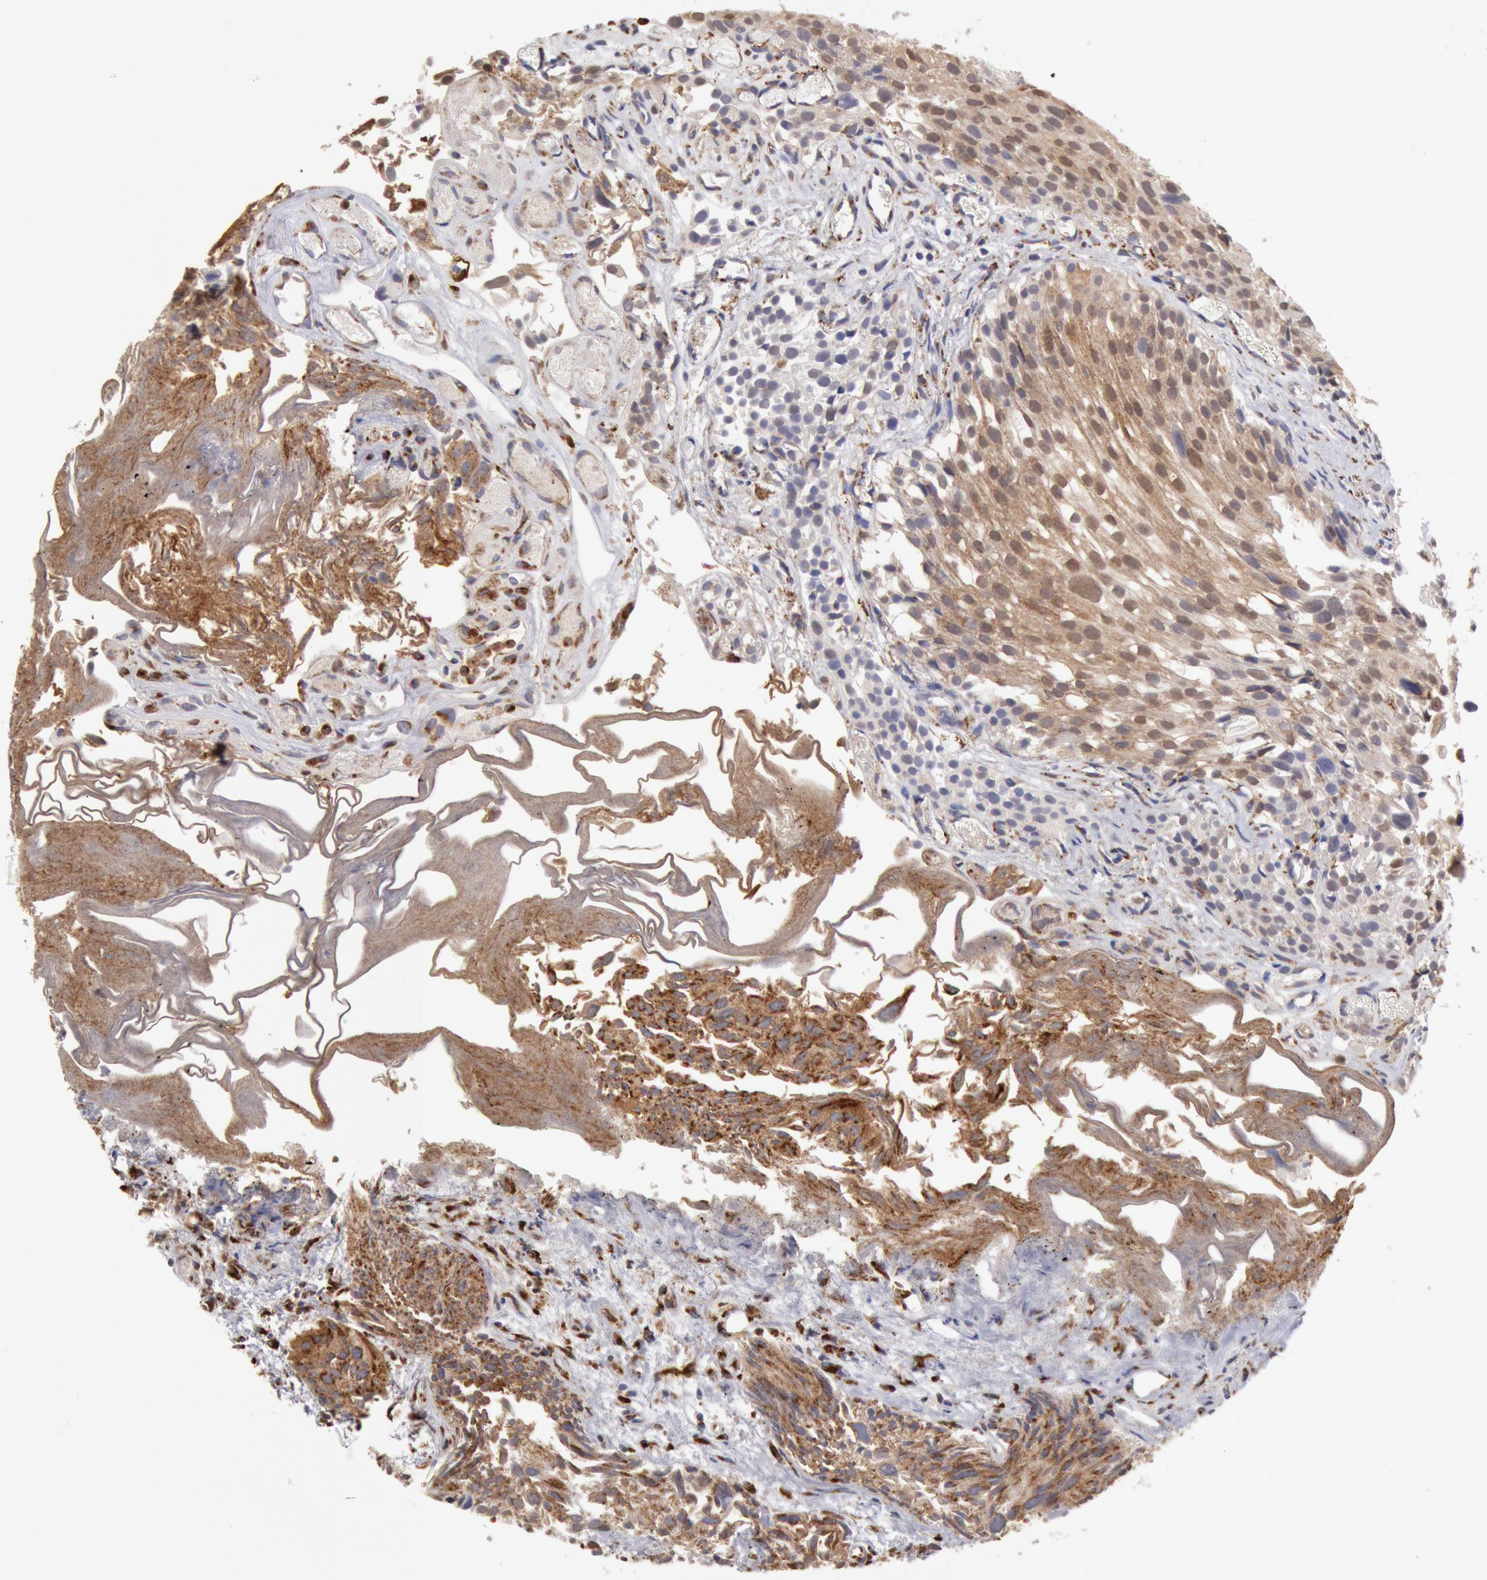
{"staining": {"intensity": "moderate", "quantity": ">75%", "location": "cytoplasmic/membranous"}, "tissue": "urothelial cancer", "cell_type": "Tumor cells", "image_type": "cancer", "snomed": [{"axis": "morphology", "description": "Urothelial carcinoma, High grade"}, {"axis": "topography", "description": "Urinary bladder"}], "caption": "Protein expression by IHC displays moderate cytoplasmic/membranous positivity in approximately >75% of tumor cells in urothelial carcinoma (high-grade). The staining is performed using DAB (3,3'-diaminobenzidine) brown chromogen to label protein expression. The nuclei are counter-stained blue using hematoxylin.", "gene": "ERP44", "patient": {"sex": "female", "age": 78}}